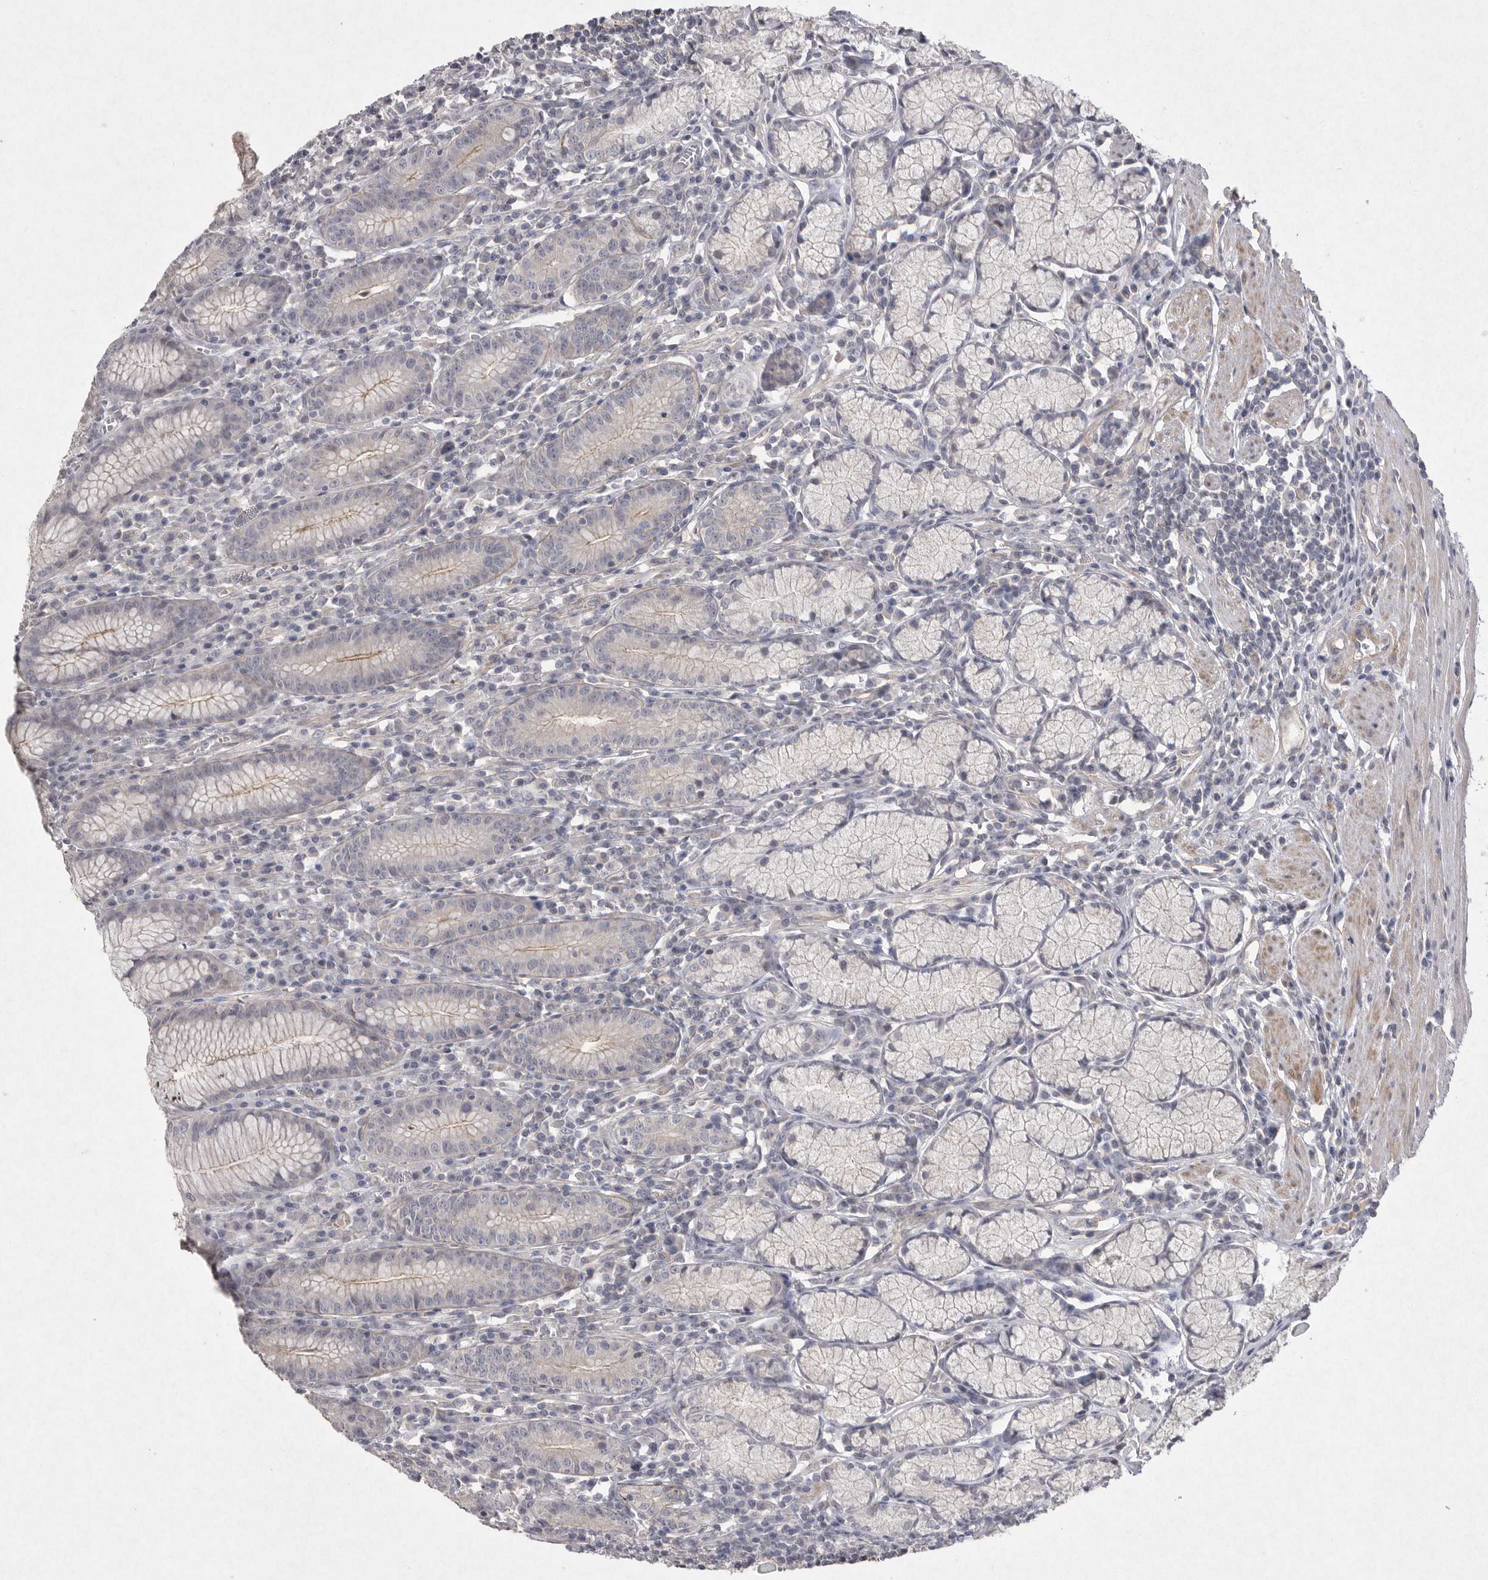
{"staining": {"intensity": "negative", "quantity": "none", "location": "none"}, "tissue": "stomach", "cell_type": "Glandular cells", "image_type": "normal", "snomed": [{"axis": "morphology", "description": "Normal tissue, NOS"}, {"axis": "topography", "description": "Stomach"}], "caption": "Glandular cells show no significant protein expression in unremarkable stomach. The staining was performed using DAB to visualize the protein expression in brown, while the nuclei were stained in blue with hematoxylin (Magnification: 20x).", "gene": "VANGL2", "patient": {"sex": "male", "age": 55}}